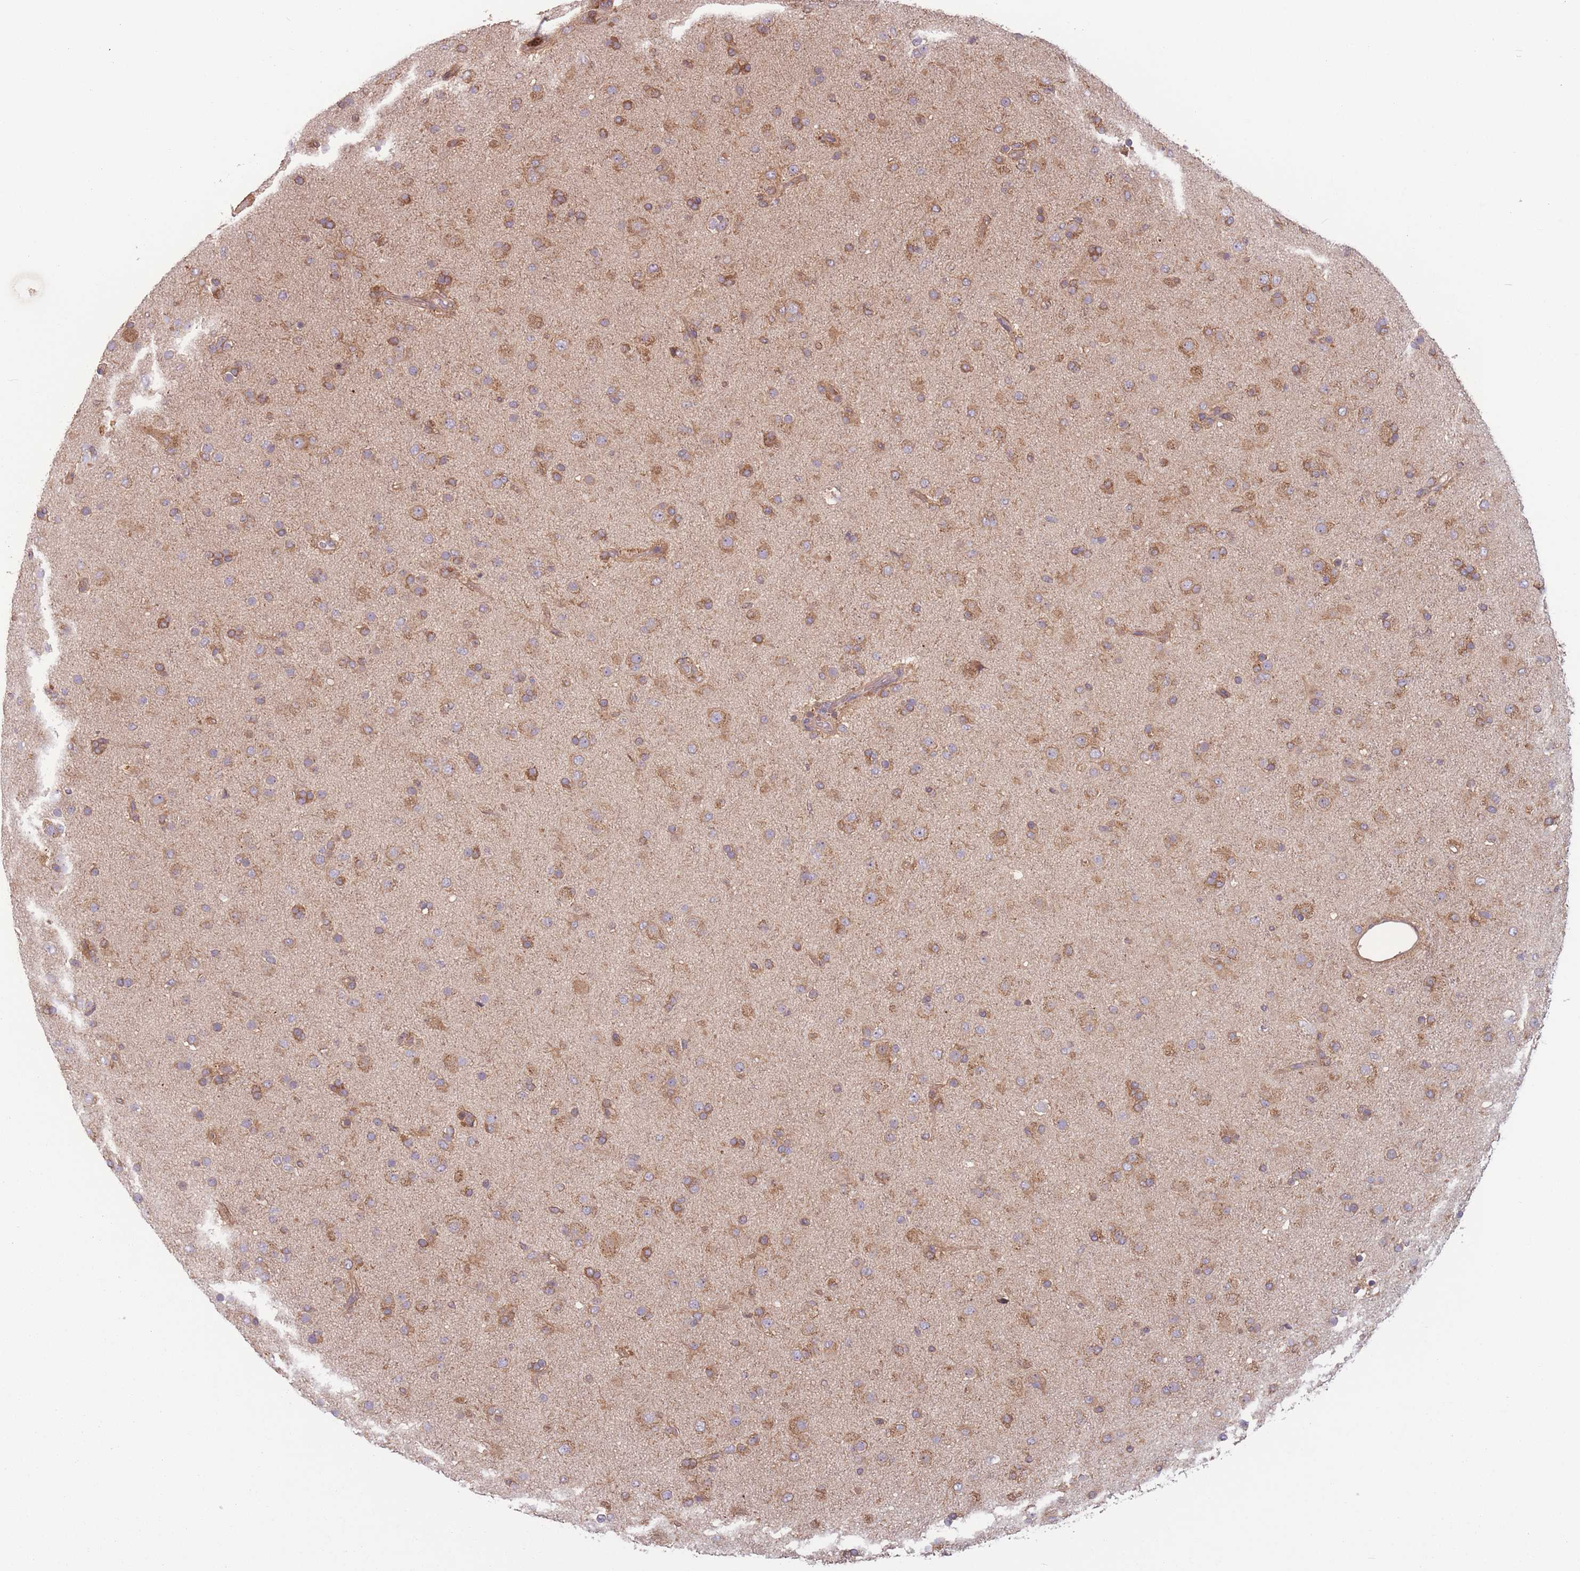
{"staining": {"intensity": "moderate", "quantity": ">75%", "location": "cytoplasmic/membranous"}, "tissue": "glioma", "cell_type": "Tumor cells", "image_type": "cancer", "snomed": [{"axis": "morphology", "description": "Glioma, malignant, Low grade"}, {"axis": "topography", "description": "Brain"}], "caption": "An image showing moderate cytoplasmic/membranous expression in about >75% of tumor cells in malignant glioma (low-grade), as visualized by brown immunohistochemical staining.", "gene": "WASHC2A", "patient": {"sex": "male", "age": 65}}